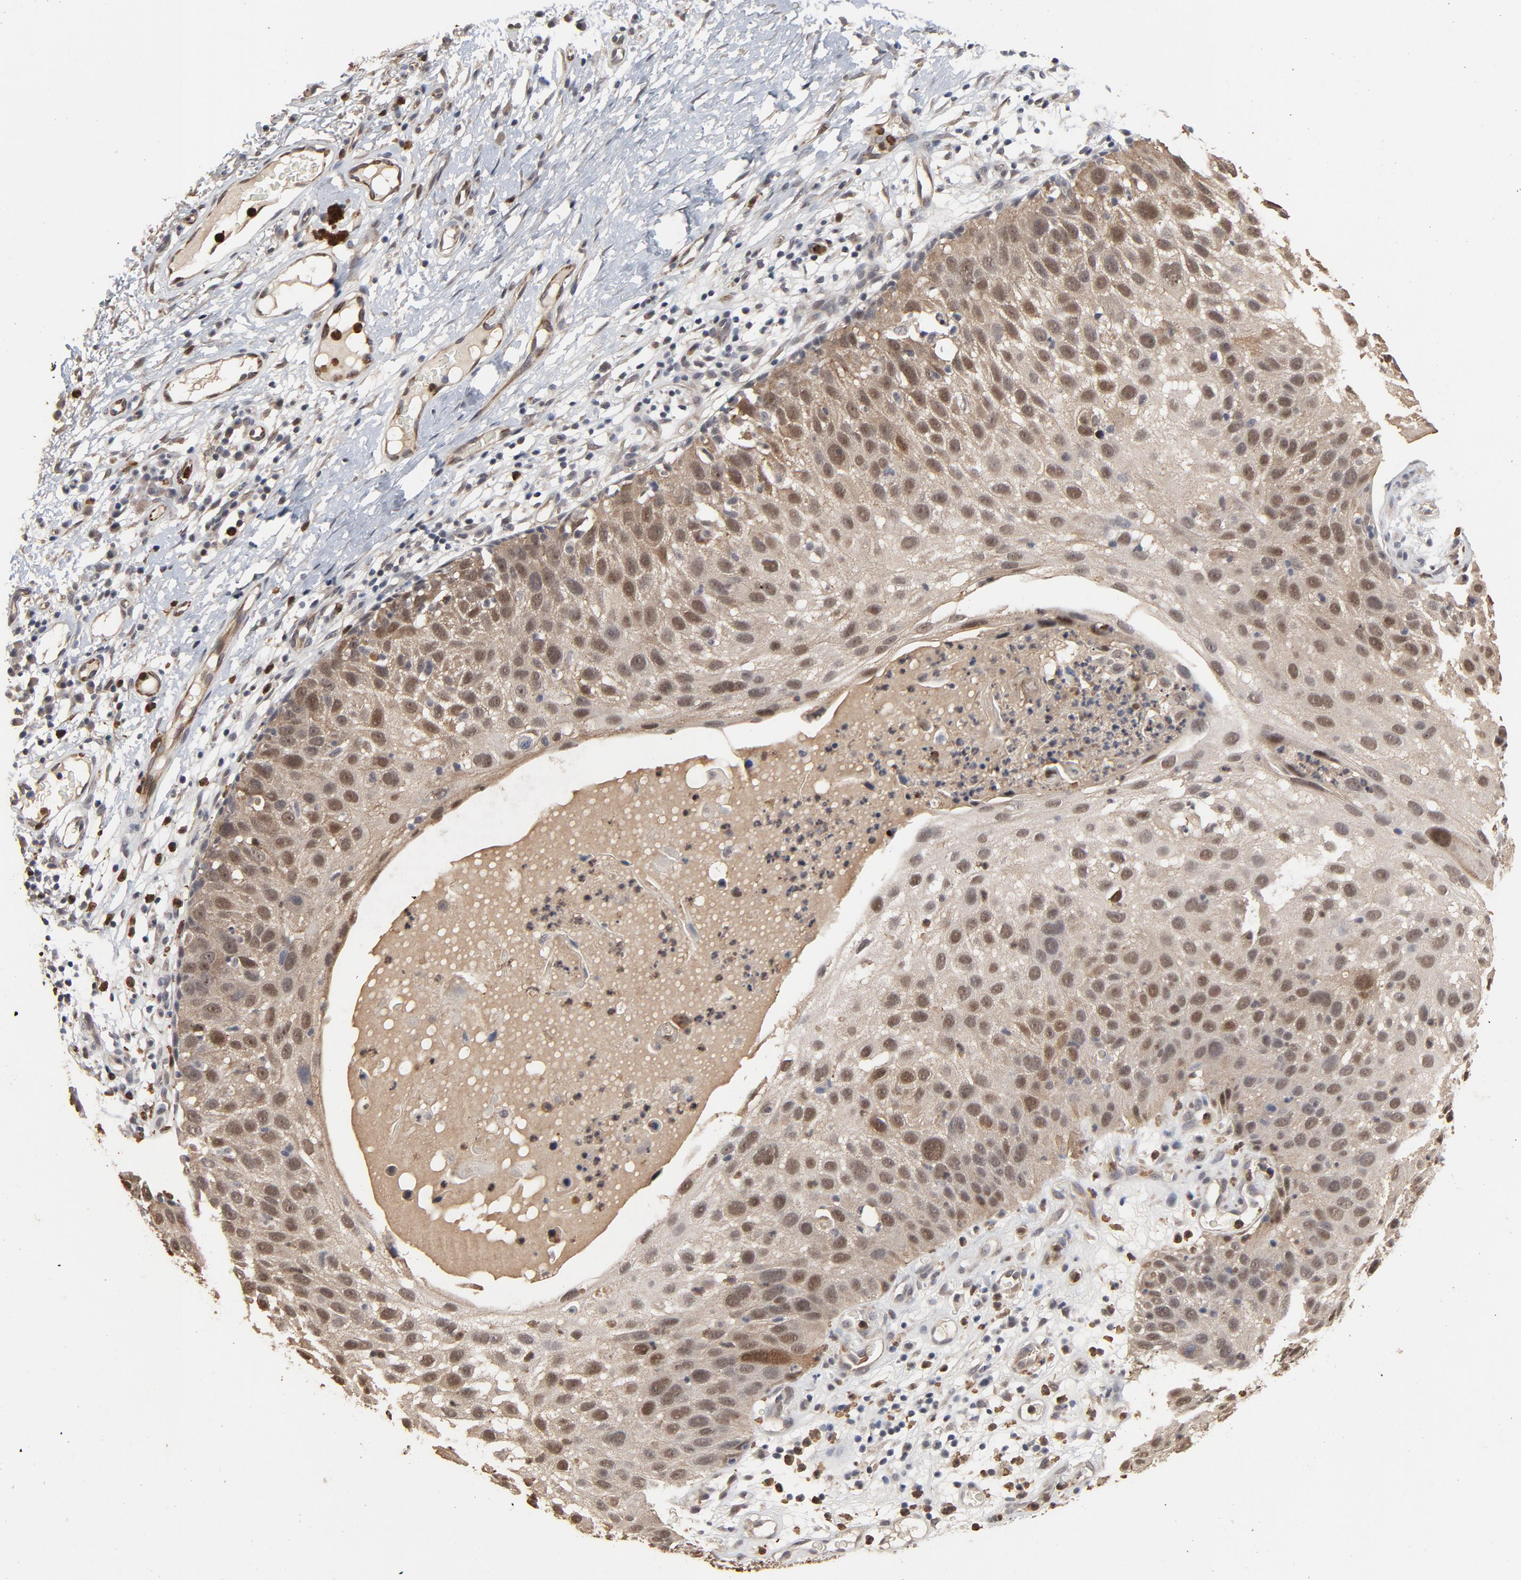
{"staining": {"intensity": "weak", "quantity": ">75%", "location": "nuclear"}, "tissue": "skin cancer", "cell_type": "Tumor cells", "image_type": "cancer", "snomed": [{"axis": "morphology", "description": "Squamous cell carcinoma, NOS"}, {"axis": "topography", "description": "Skin"}], "caption": "A micrograph showing weak nuclear staining in about >75% of tumor cells in skin squamous cell carcinoma, as visualized by brown immunohistochemical staining.", "gene": "RTL5", "patient": {"sex": "male", "age": 87}}